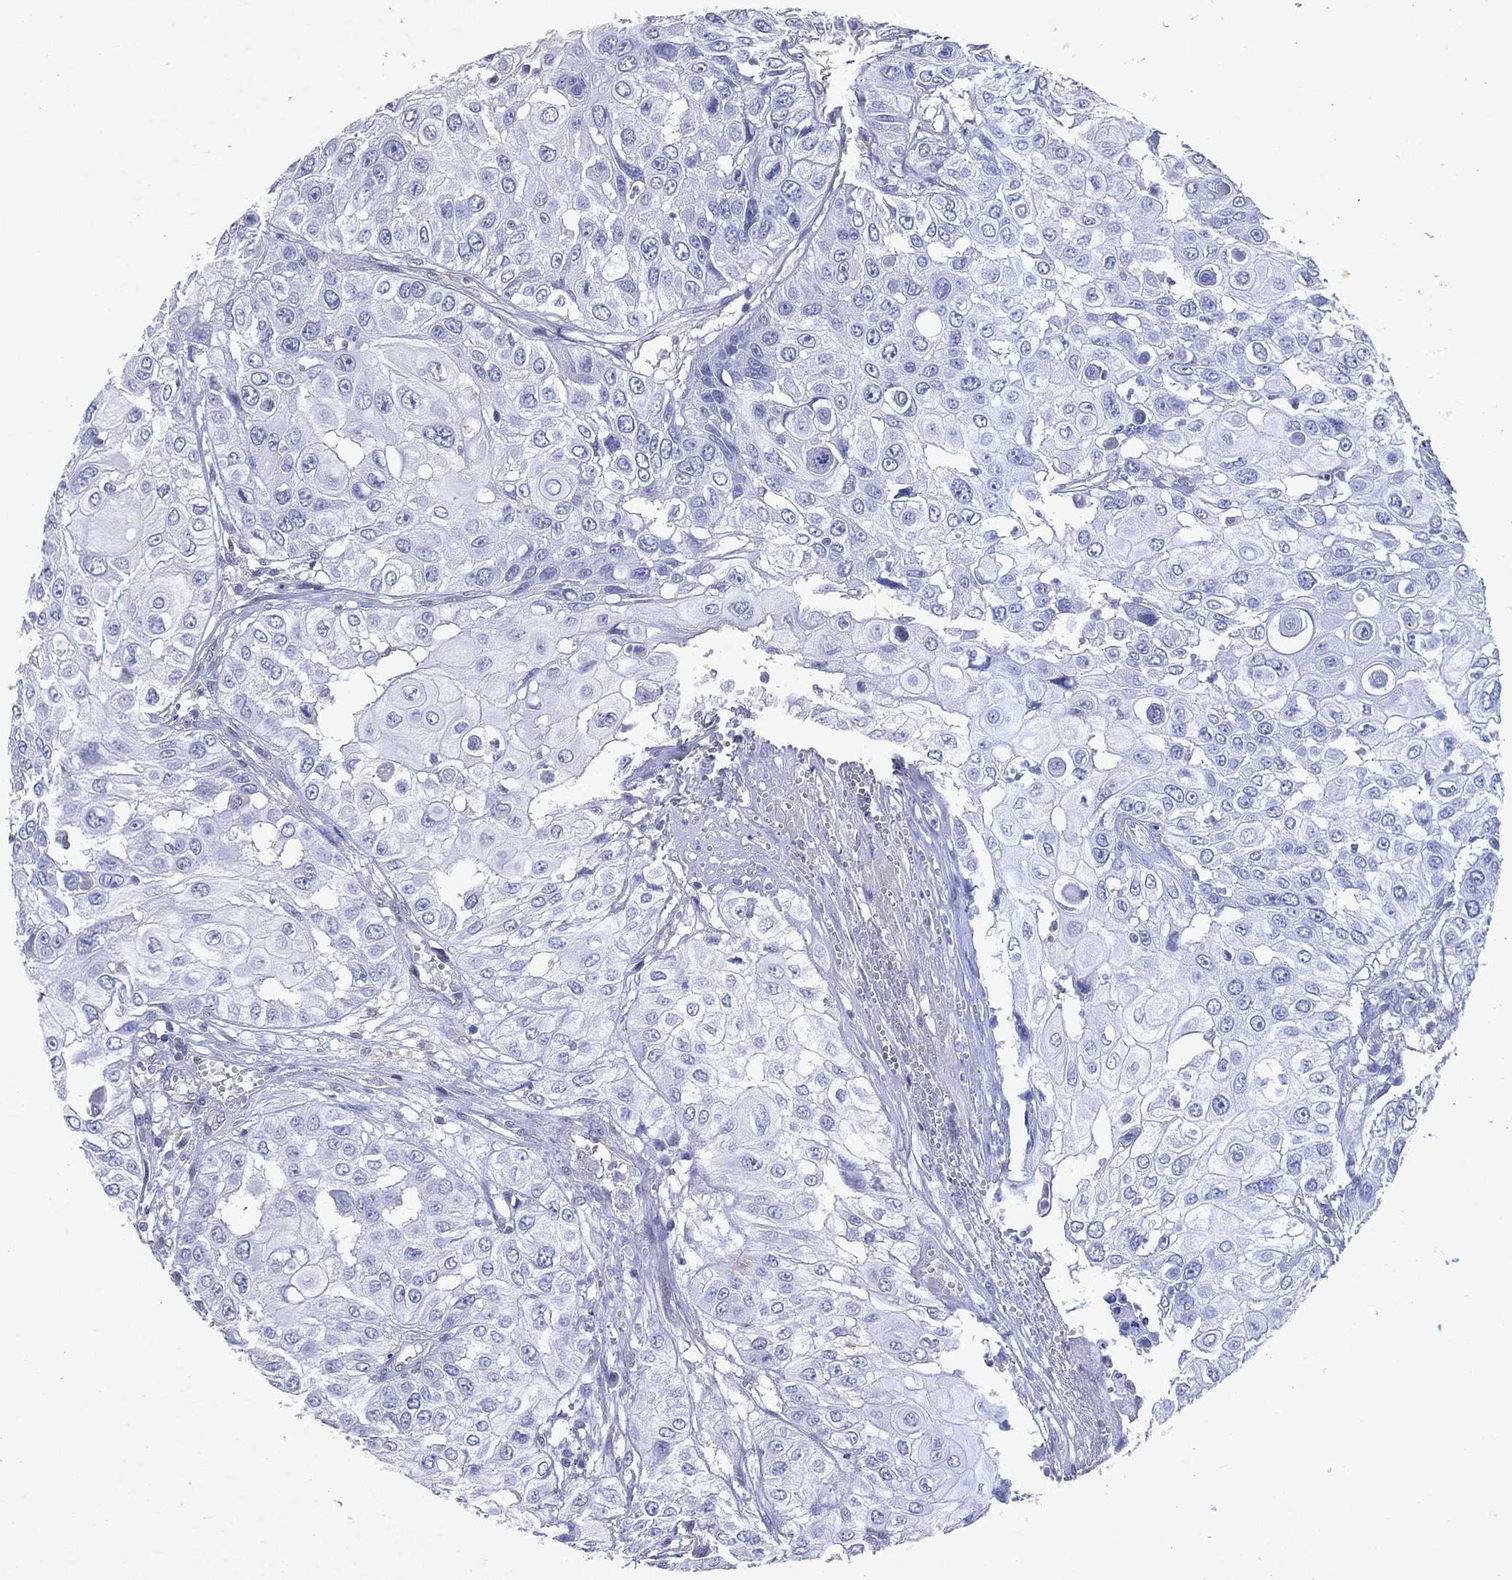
{"staining": {"intensity": "negative", "quantity": "none", "location": "none"}, "tissue": "urothelial cancer", "cell_type": "Tumor cells", "image_type": "cancer", "snomed": [{"axis": "morphology", "description": "Urothelial carcinoma, High grade"}, {"axis": "topography", "description": "Urinary bladder"}], "caption": "This is an immunohistochemistry image of urothelial carcinoma (high-grade). There is no expression in tumor cells.", "gene": "MTAP", "patient": {"sex": "female", "age": 79}}